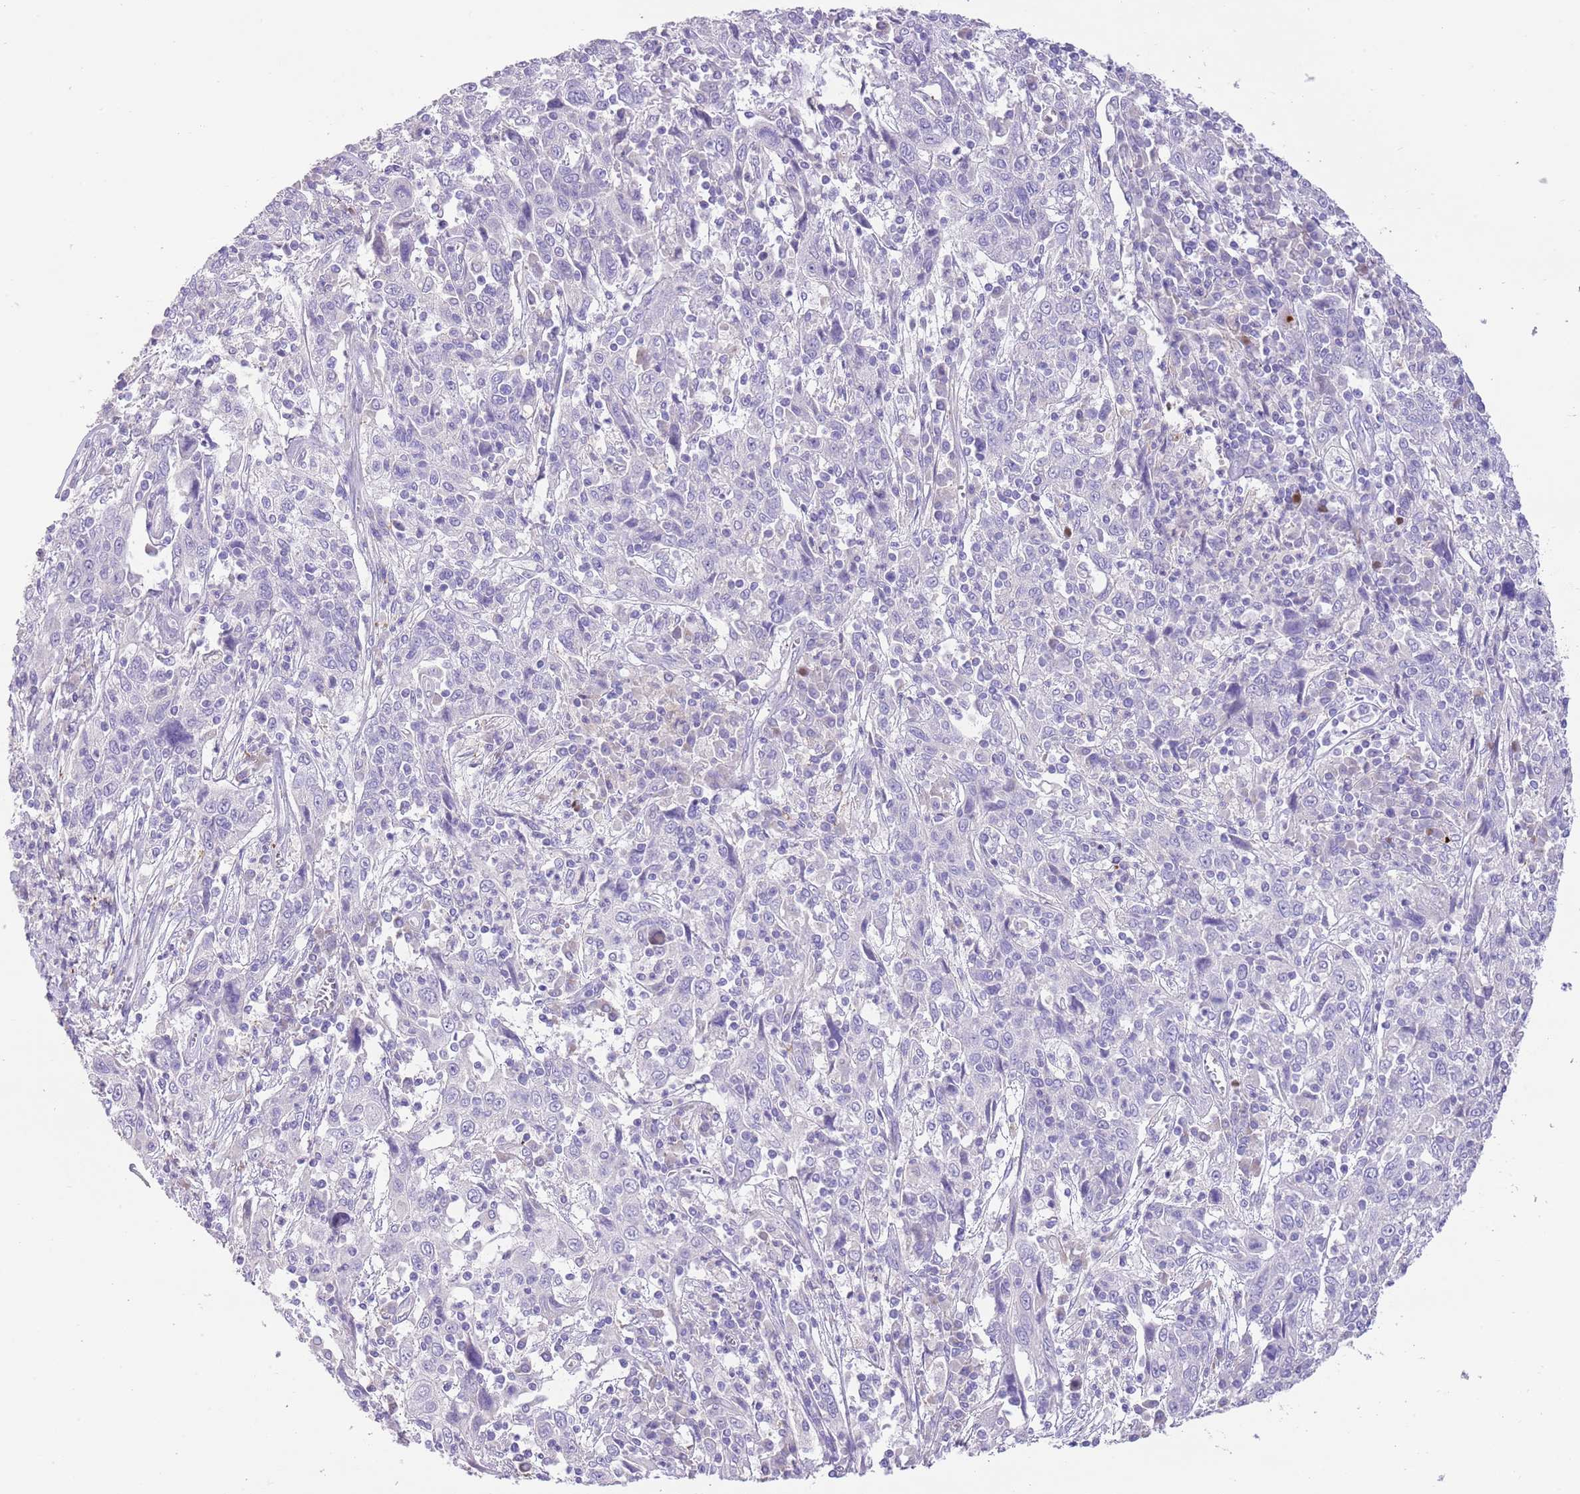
{"staining": {"intensity": "negative", "quantity": "none", "location": "none"}, "tissue": "cervical cancer", "cell_type": "Tumor cells", "image_type": "cancer", "snomed": [{"axis": "morphology", "description": "Squamous cell carcinoma, NOS"}, {"axis": "topography", "description": "Cervix"}], "caption": "Protein analysis of cervical cancer (squamous cell carcinoma) shows no significant positivity in tumor cells. (DAB (3,3'-diaminobenzidine) immunohistochemistry (IHC), high magnification).", "gene": "CLEC2A", "patient": {"sex": "female", "age": 46}}